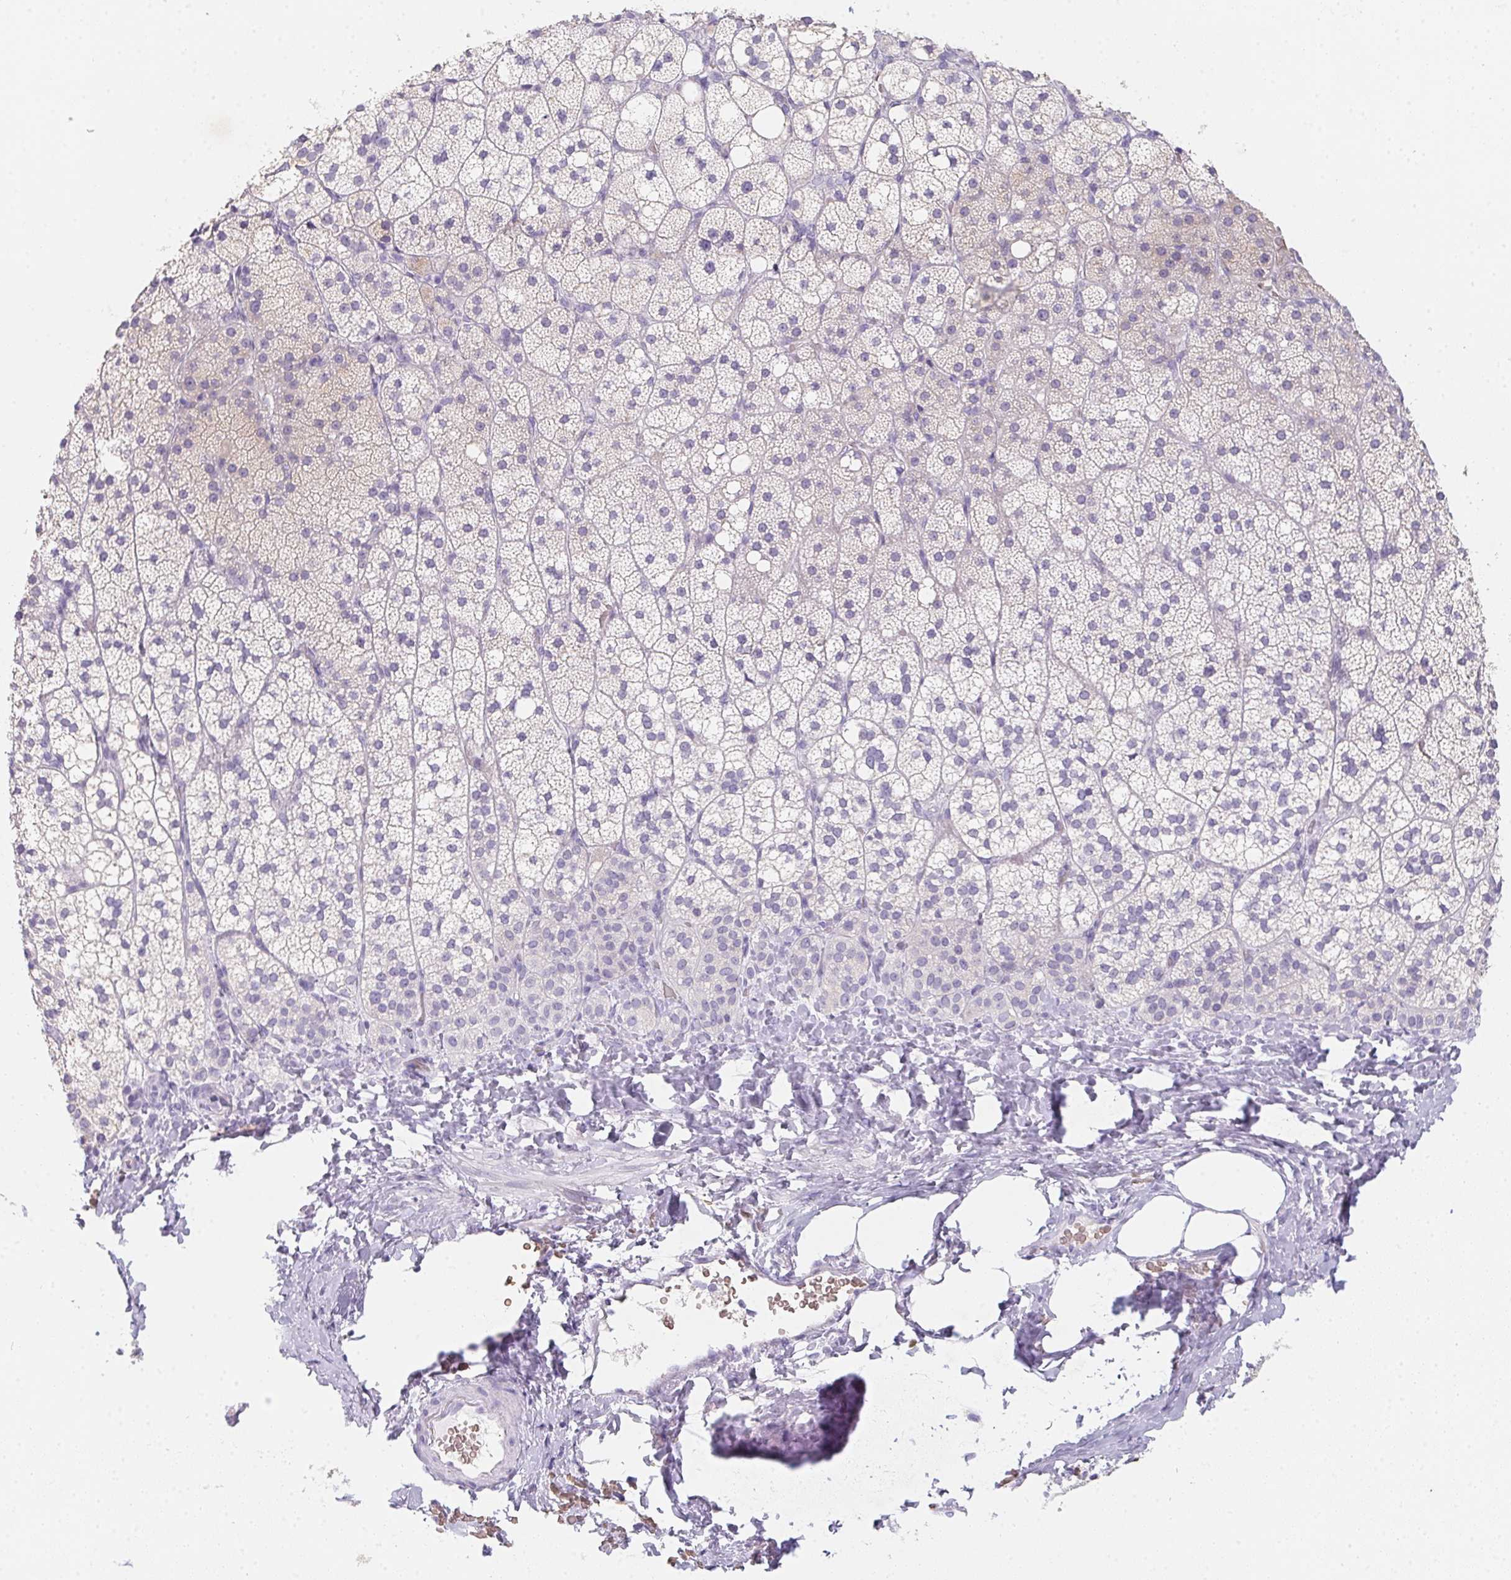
{"staining": {"intensity": "weak", "quantity": "<25%", "location": "cytoplasmic/membranous"}, "tissue": "adrenal gland", "cell_type": "Glandular cells", "image_type": "normal", "snomed": [{"axis": "morphology", "description": "Normal tissue, NOS"}, {"axis": "topography", "description": "Adrenal gland"}], "caption": "This image is of normal adrenal gland stained with IHC to label a protein in brown with the nuclei are counter-stained blue. There is no expression in glandular cells. Nuclei are stained in blue.", "gene": "DCD", "patient": {"sex": "male", "age": 53}}